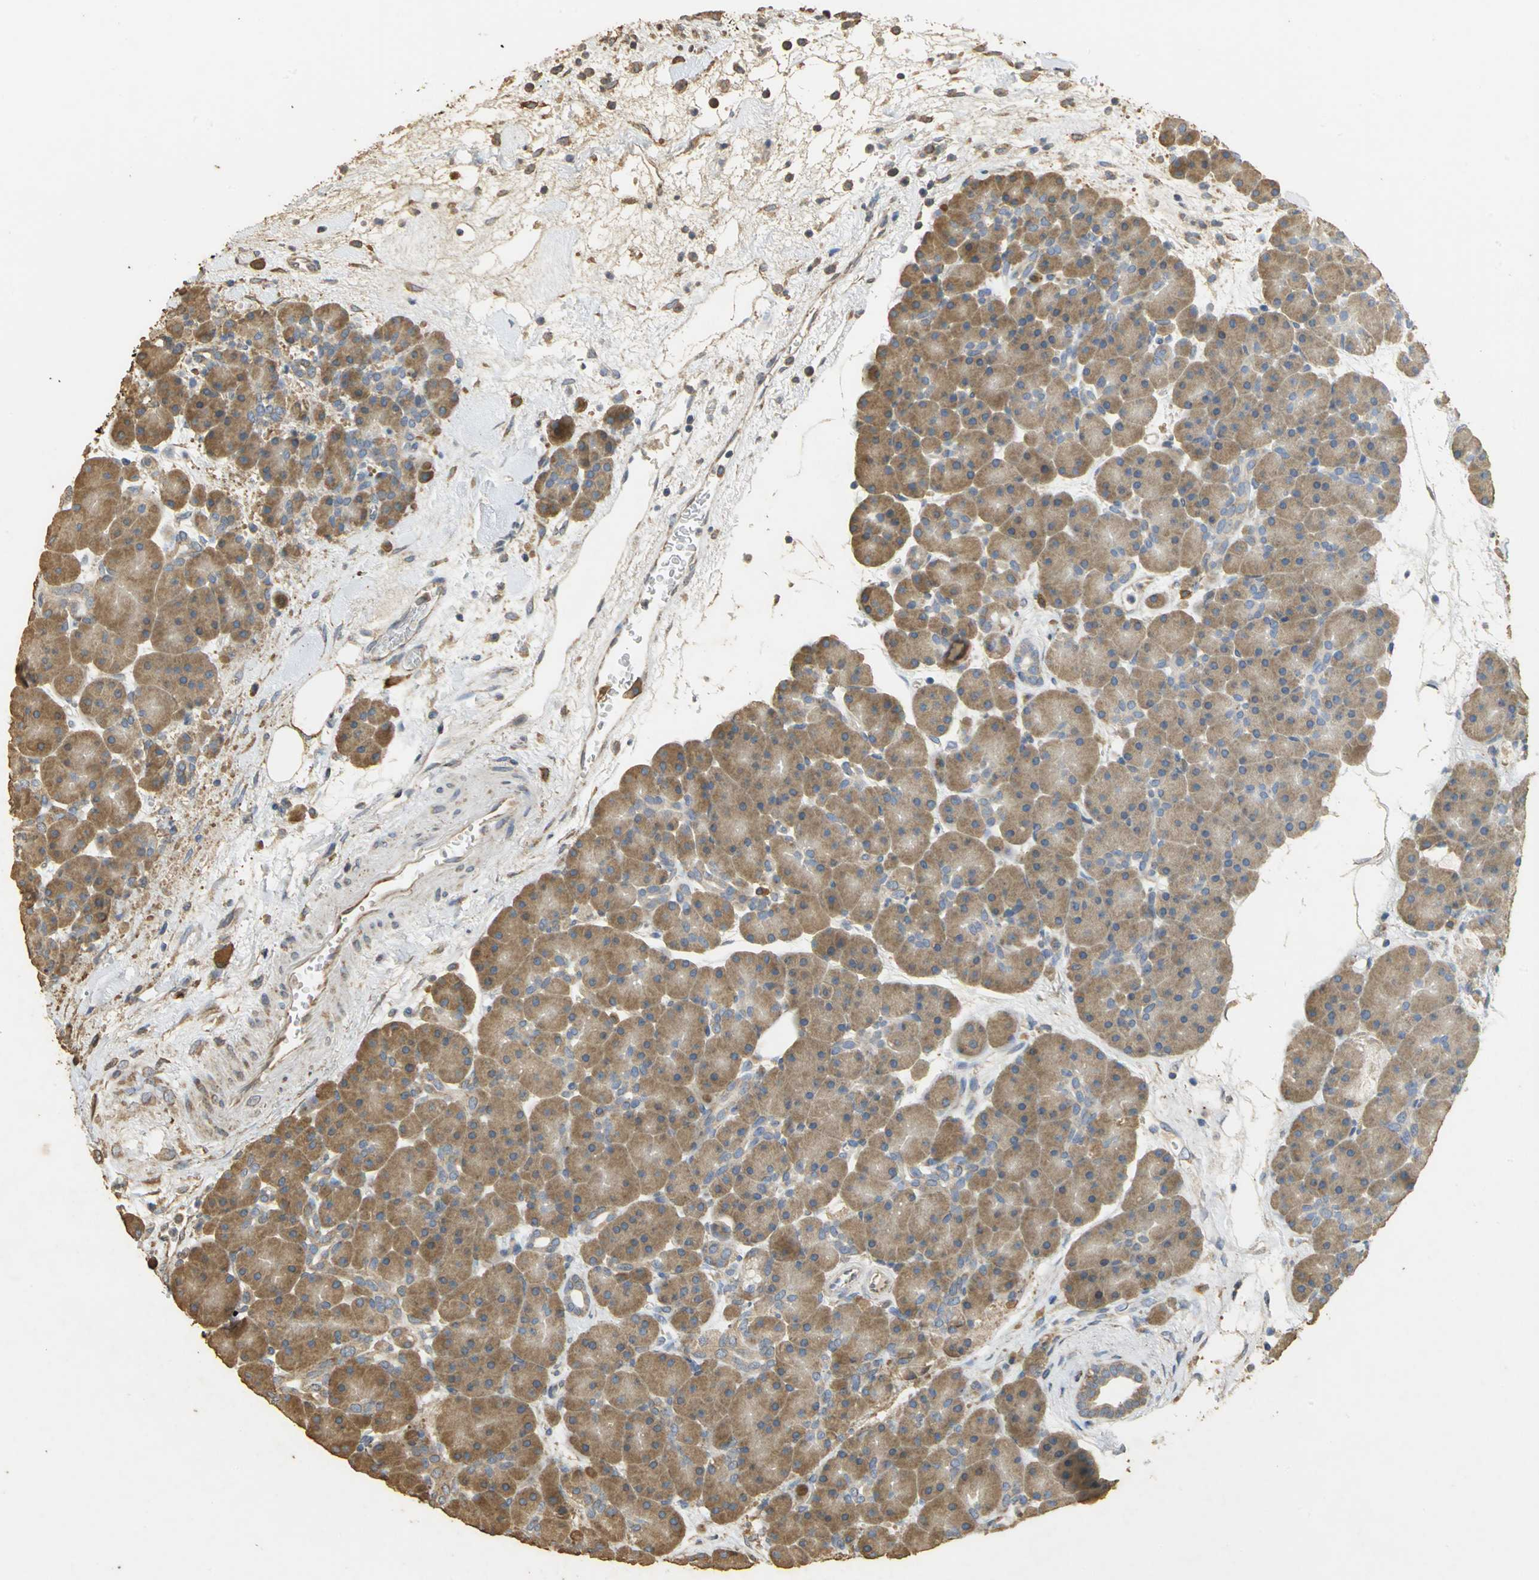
{"staining": {"intensity": "moderate", "quantity": ">75%", "location": "cytoplasmic/membranous"}, "tissue": "pancreas", "cell_type": "Exocrine glandular cells", "image_type": "normal", "snomed": [{"axis": "morphology", "description": "Normal tissue, NOS"}, {"axis": "topography", "description": "Pancreas"}], "caption": "Protein expression analysis of unremarkable pancreas exhibits moderate cytoplasmic/membranous staining in about >75% of exocrine glandular cells.", "gene": "ACSL4", "patient": {"sex": "male", "age": 66}}